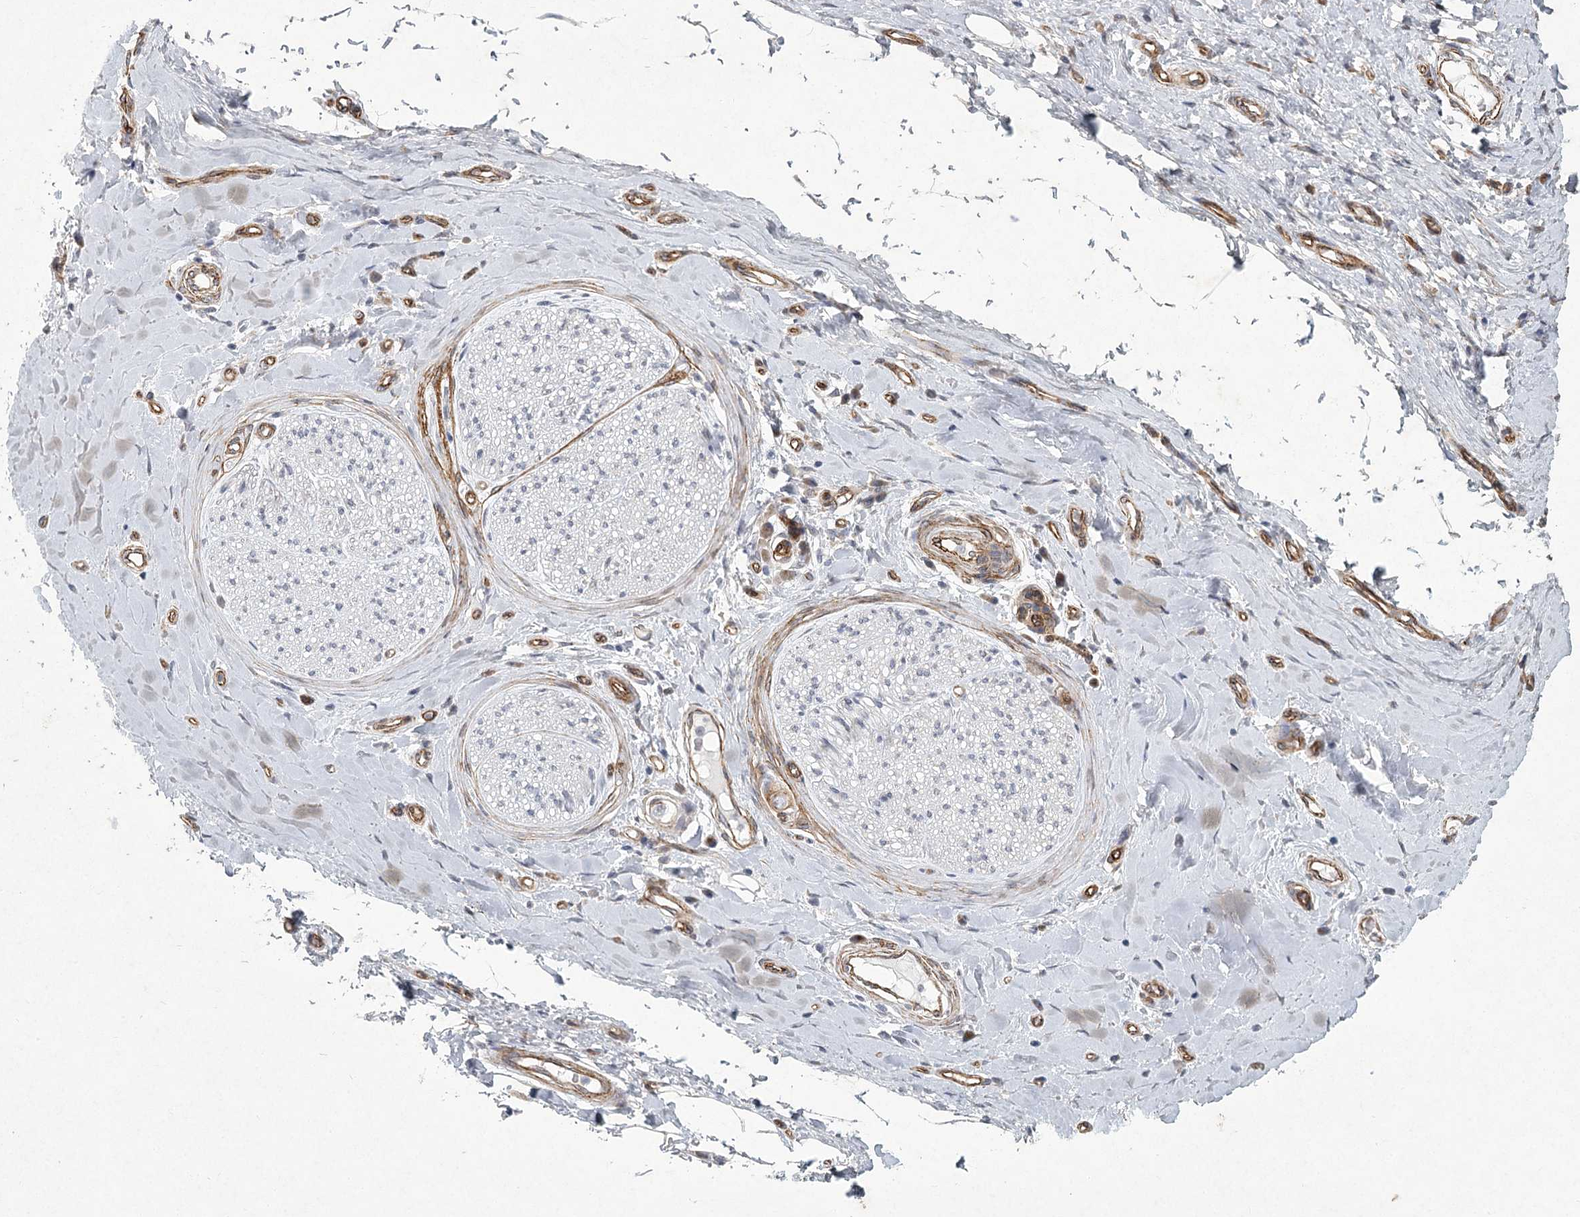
{"staining": {"intensity": "weak", "quantity": "25%-75%", "location": "cytoplasmic/membranous"}, "tissue": "adipose tissue", "cell_type": "Adipocytes", "image_type": "normal", "snomed": [{"axis": "morphology", "description": "Normal tissue, NOS"}, {"axis": "morphology", "description": "Adenocarcinoma, NOS"}, {"axis": "topography", "description": "Esophagus"}, {"axis": "topography", "description": "Stomach, upper"}, {"axis": "topography", "description": "Peripheral nerve tissue"}], "caption": "Immunohistochemistry photomicrograph of normal adipose tissue: adipose tissue stained using immunohistochemistry shows low levels of weak protein expression localized specifically in the cytoplasmic/membranous of adipocytes, appearing as a cytoplasmic/membranous brown color.", "gene": "MEPE", "patient": {"sex": "male", "age": 62}}